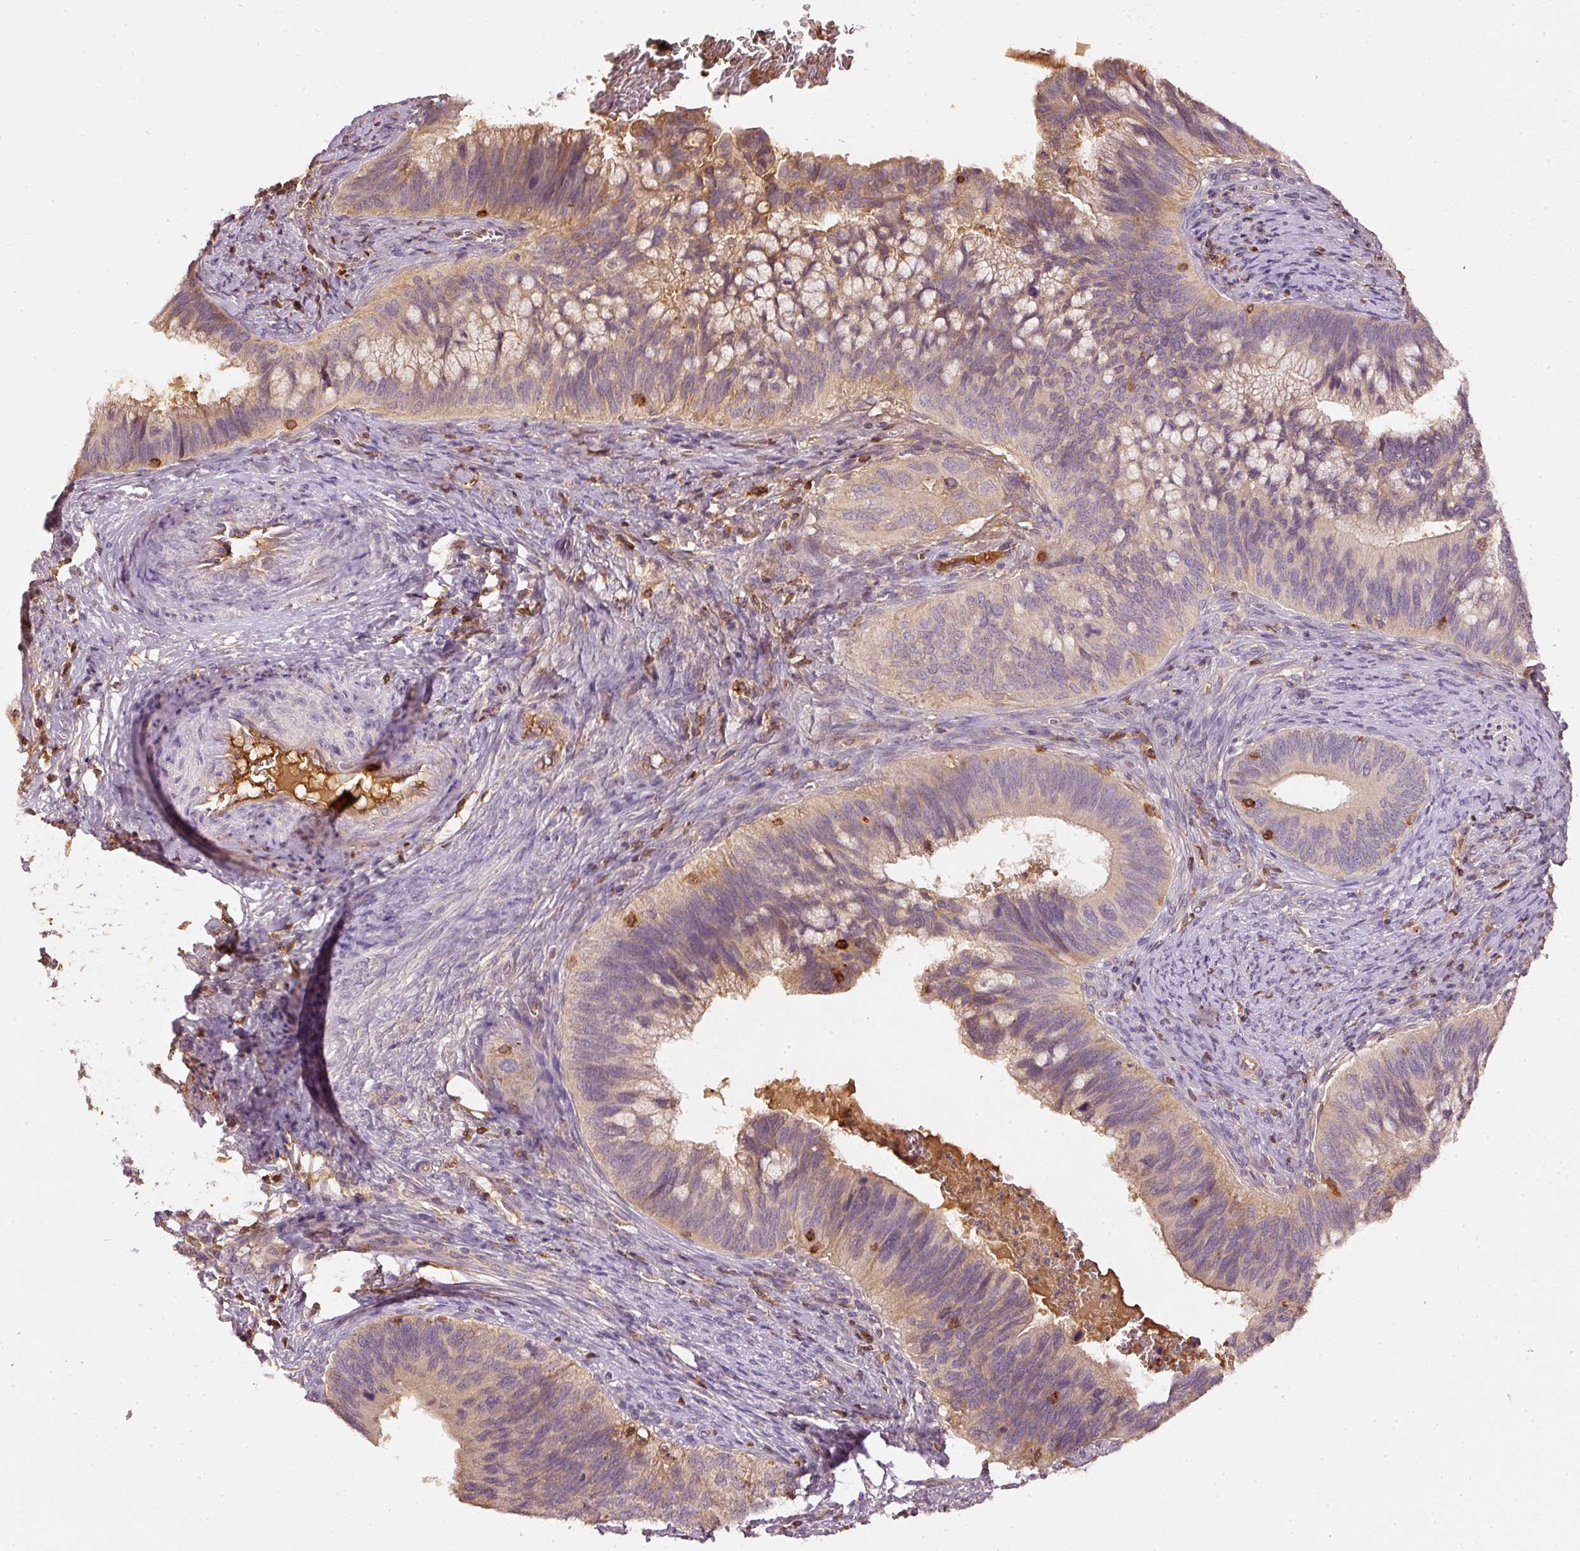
{"staining": {"intensity": "weak", "quantity": "25%-75%", "location": "cytoplasmic/membranous"}, "tissue": "cervical cancer", "cell_type": "Tumor cells", "image_type": "cancer", "snomed": [{"axis": "morphology", "description": "Adenocarcinoma, NOS"}, {"axis": "topography", "description": "Cervix"}], "caption": "Immunohistochemistry (IHC) staining of cervical cancer (adenocarcinoma), which displays low levels of weak cytoplasmic/membranous staining in approximately 25%-75% of tumor cells indicating weak cytoplasmic/membranous protein positivity. The staining was performed using DAB (brown) for protein detection and nuclei were counterstained in hematoxylin (blue).", "gene": "EVL", "patient": {"sex": "female", "age": 42}}